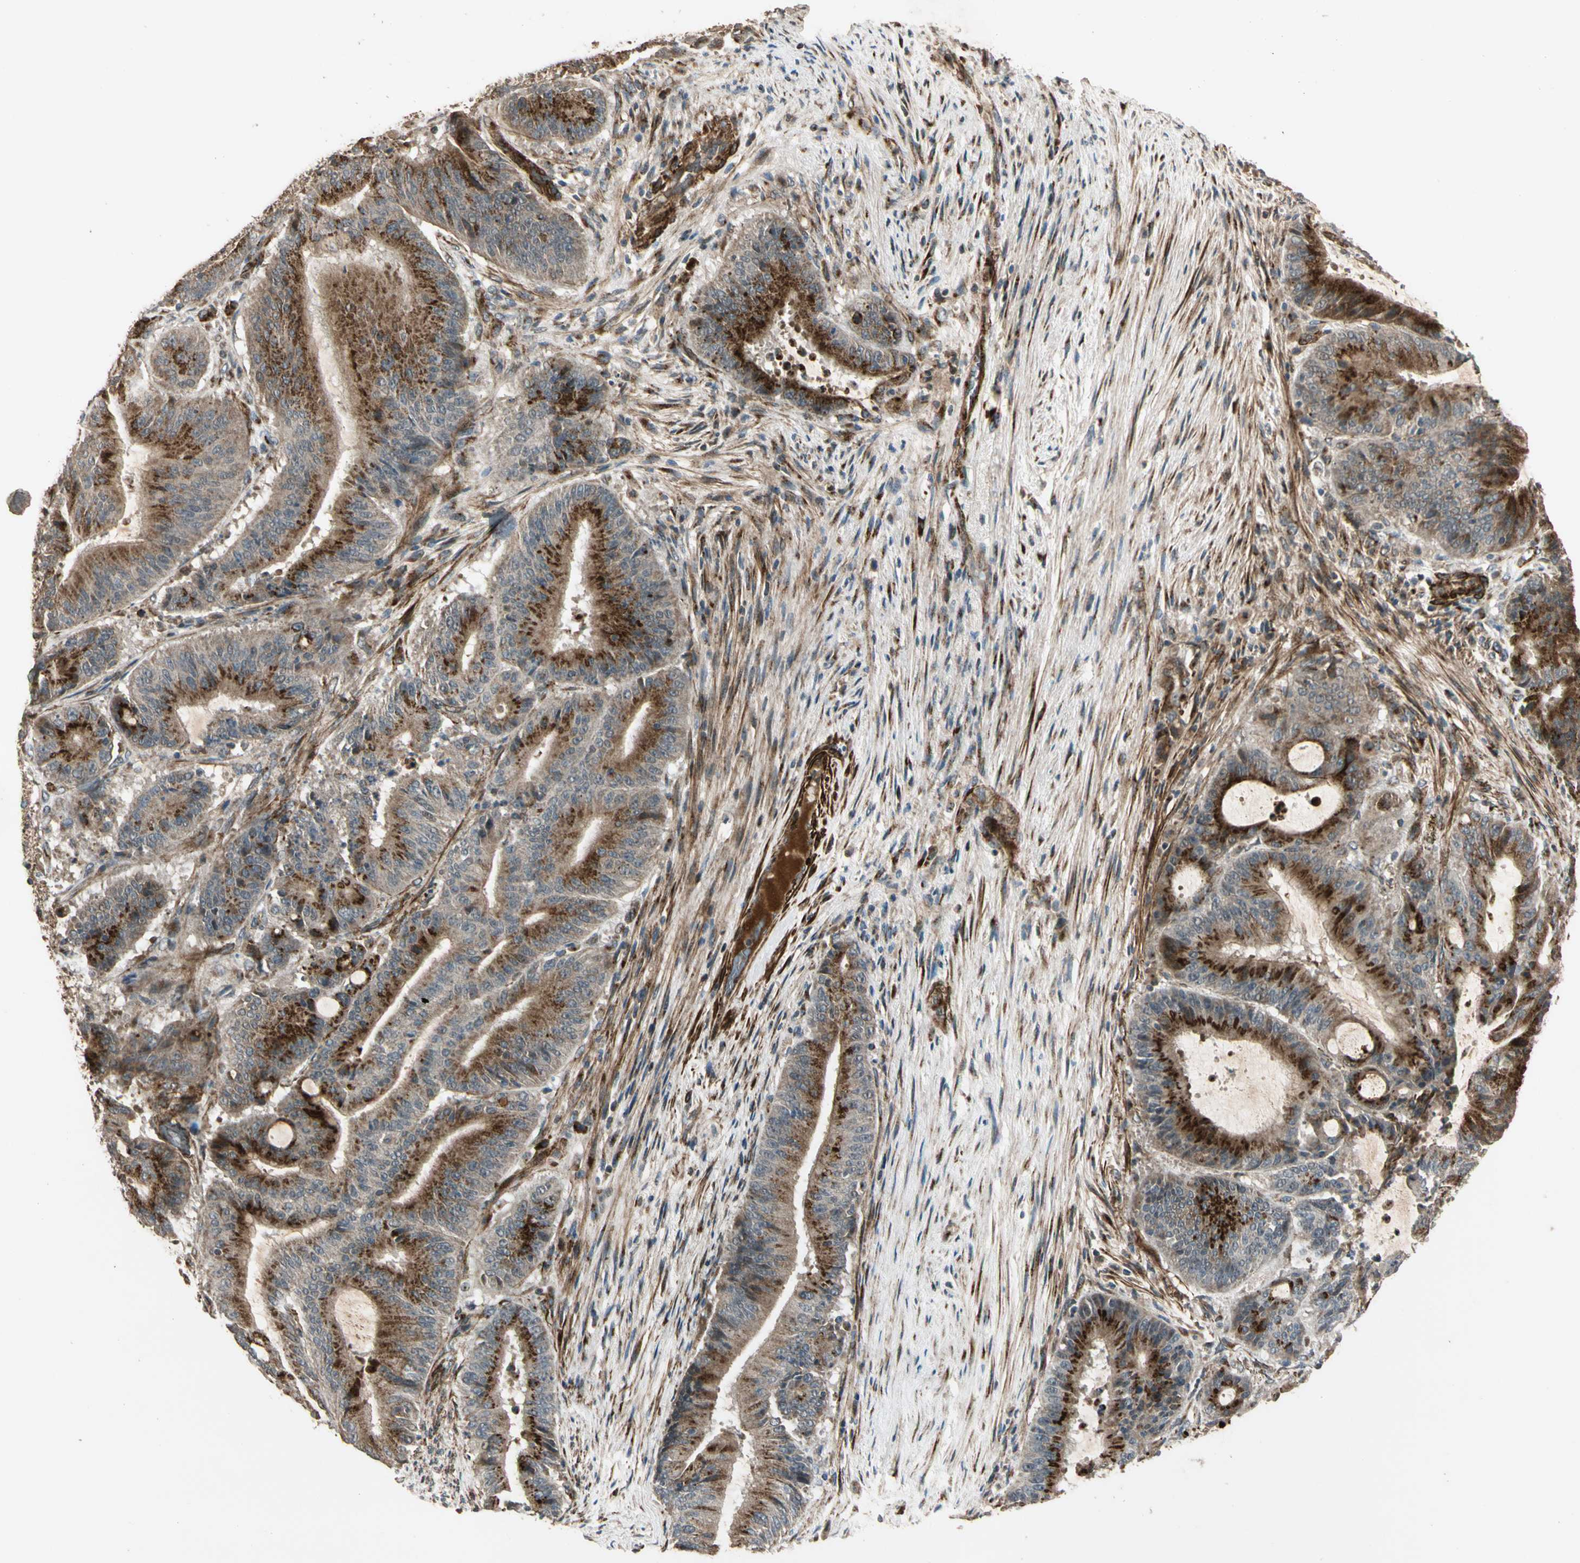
{"staining": {"intensity": "strong", "quantity": ">75%", "location": "cytoplasmic/membranous"}, "tissue": "liver cancer", "cell_type": "Tumor cells", "image_type": "cancer", "snomed": [{"axis": "morphology", "description": "Cholangiocarcinoma"}, {"axis": "topography", "description": "Liver"}], "caption": "A high amount of strong cytoplasmic/membranous staining is appreciated in about >75% of tumor cells in cholangiocarcinoma (liver) tissue. (DAB (3,3'-diaminobenzidine) = brown stain, brightfield microscopy at high magnification).", "gene": "GCK", "patient": {"sex": "female", "age": 73}}